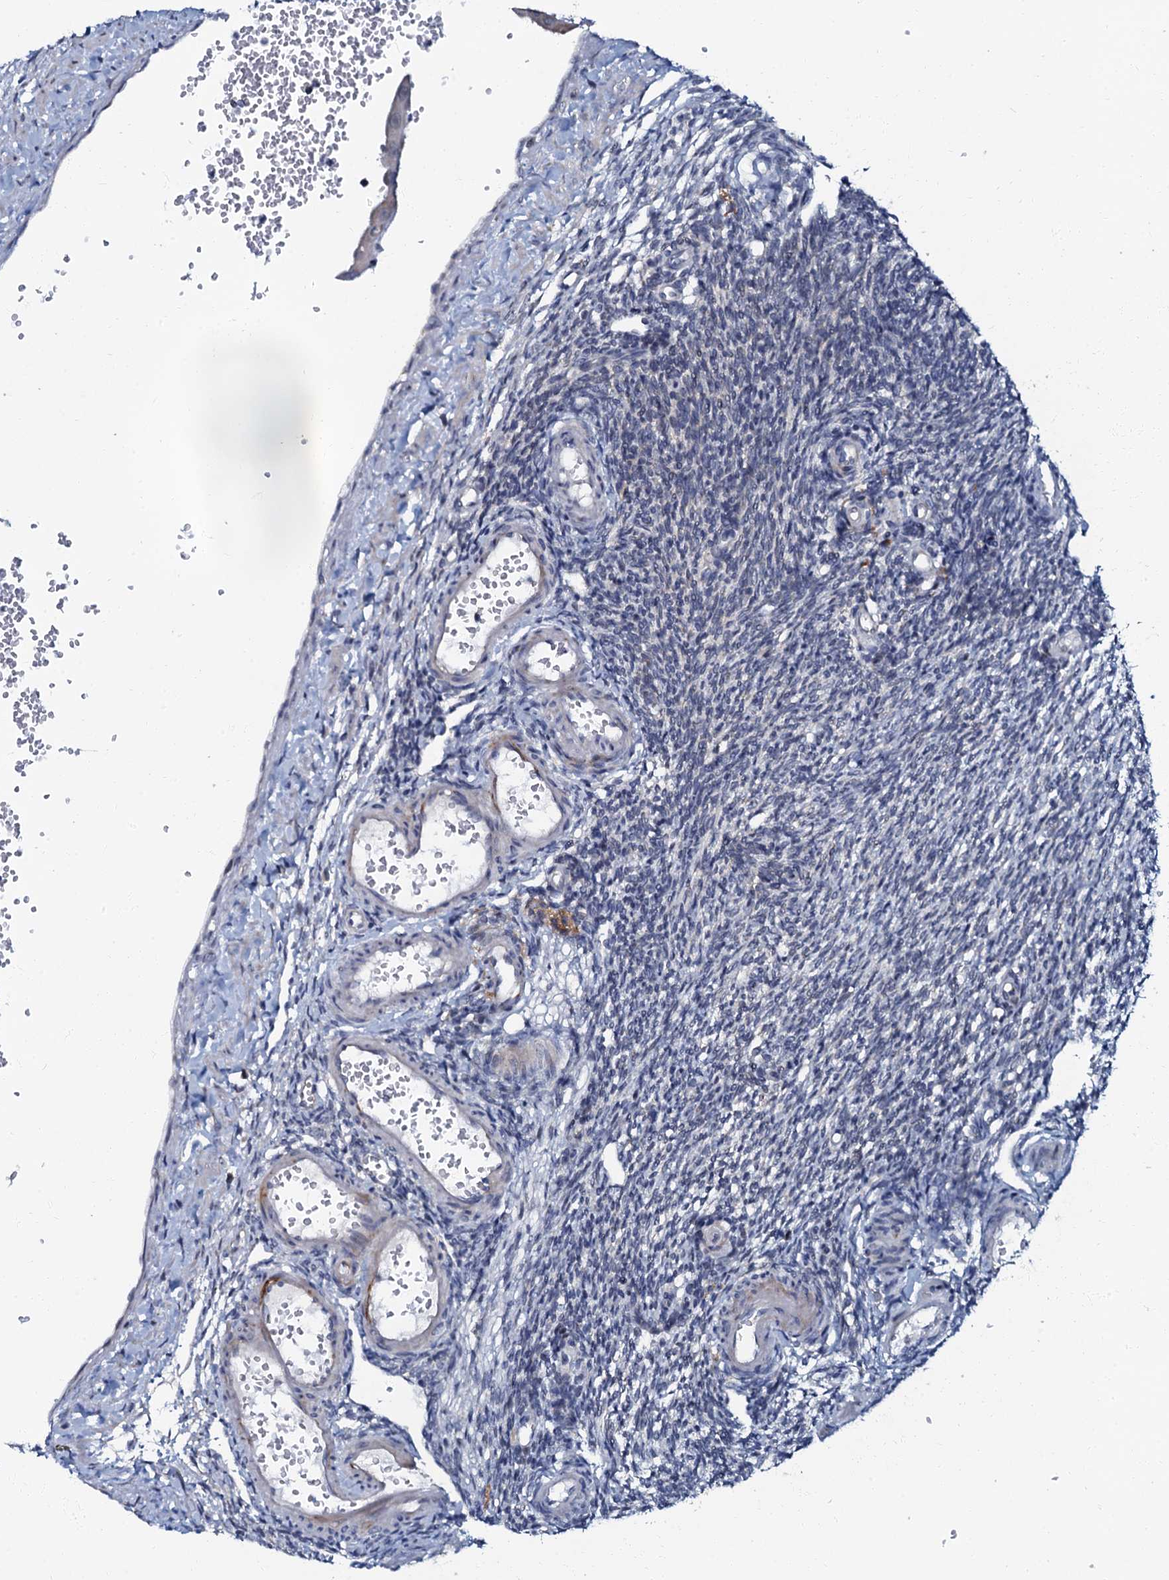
{"staining": {"intensity": "negative", "quantity": "none", "location": "none"}, "tissue": "ovary", "cell_type": "Ovarian stroma cells", "image_type": "normal", "snomed": [{"axis": "morphology", "description": "Normal tissue, NOS"}, {"axis": "morphology", "description": "Cyst, NOS"}, {"axis": "topography", "description": "Ovary"}], "caption": "DAB immunohistochemical staining of unremarkable human ovary reveals no significant staining in ovarian stroma cells.", "gene": "MRPL51", "patient": {"sex": "female", "age": 33}}